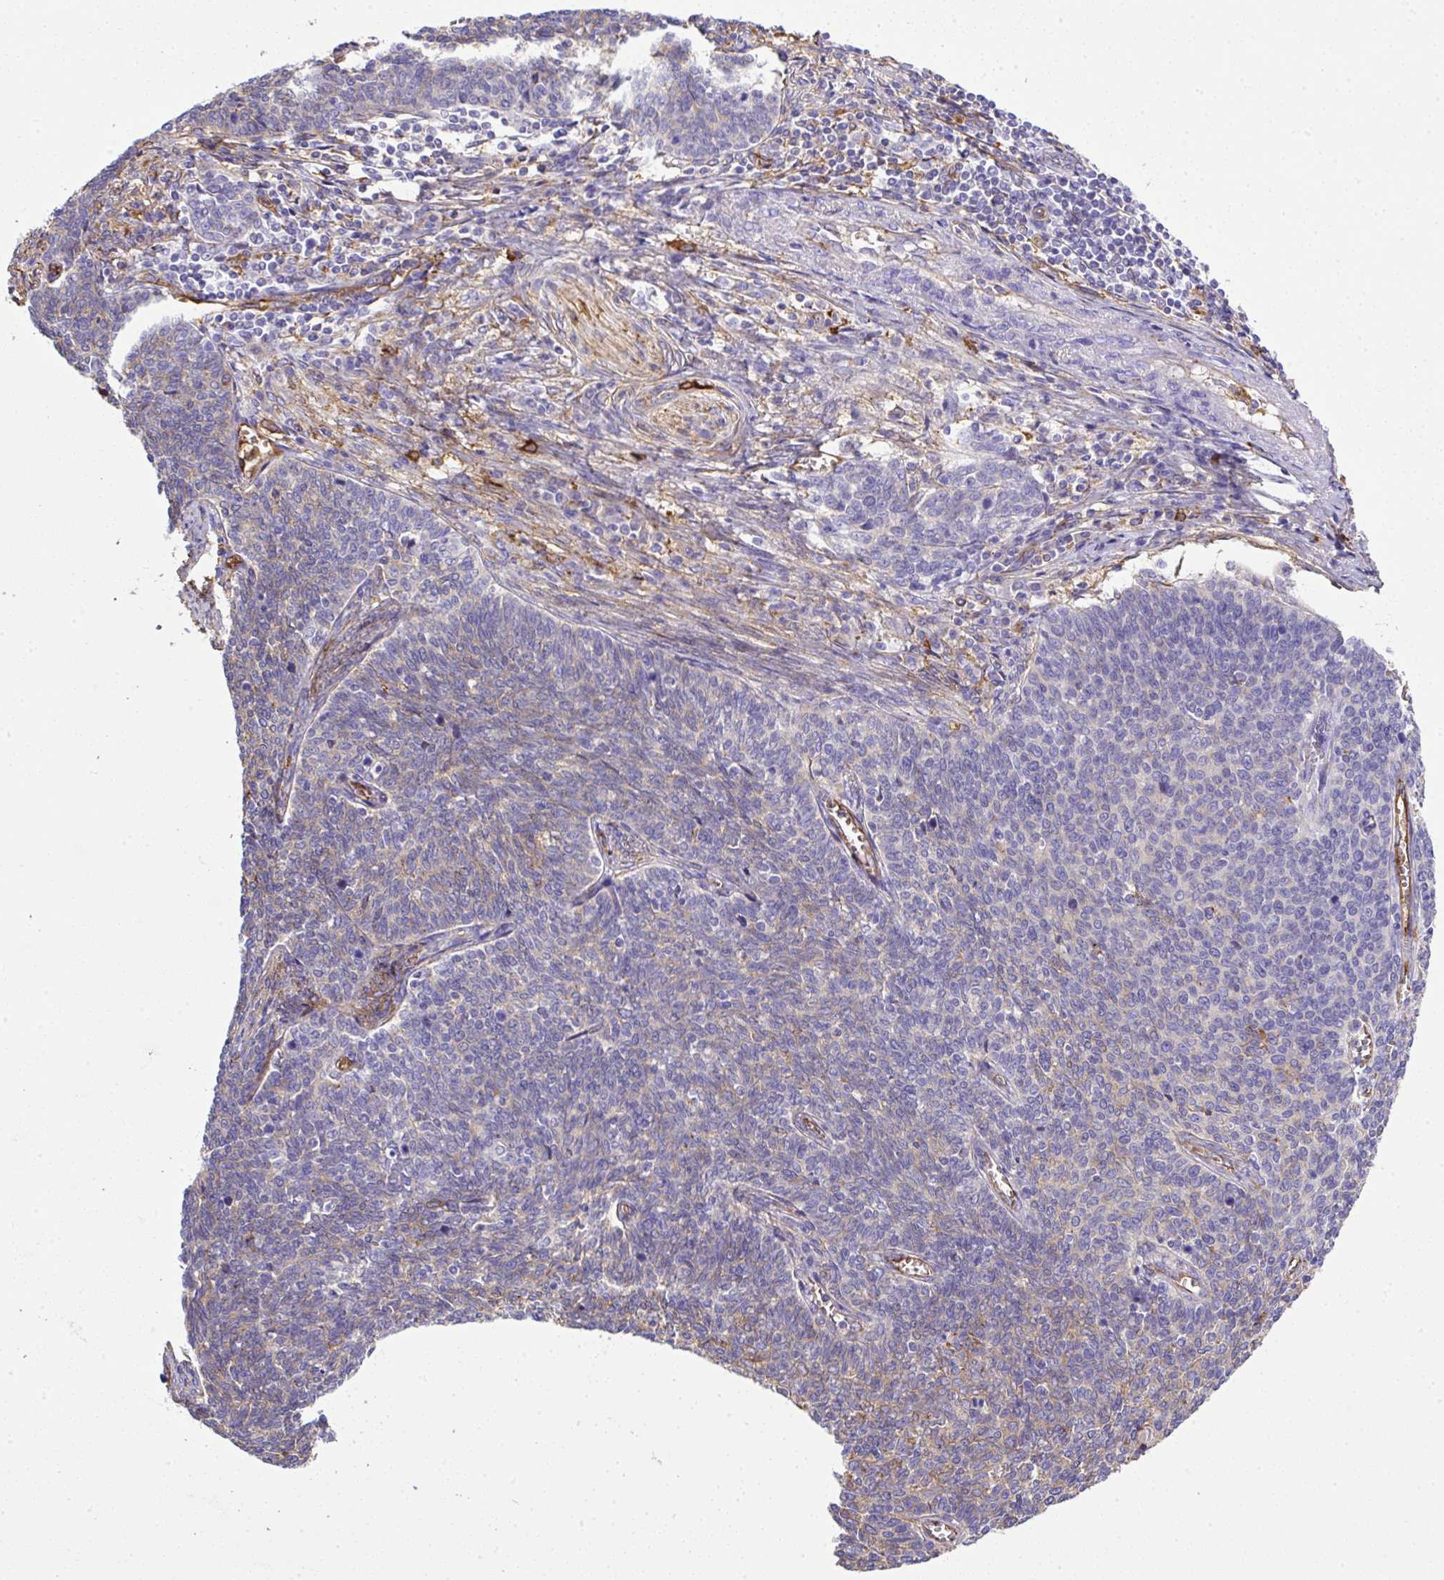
{"staining": {"intensity": "negative", "quantity": "none", "location": "none"}, "tissue": "cervical cancer", "cell_type": "Tumor cells", "image_type": "cancer", "snomed": [{"axis": "morphology", "description": "Squamous cell carcinoma, NOS"}, {"axis": "topography", "description": "Cervix"}], "caption": "The histopathology image shows no significant staining in tumor cells of cervical cancer (squamous cell carcinoma).", "gene": "MAGEB5", "patient": {"sex": "female", "age": 39}}